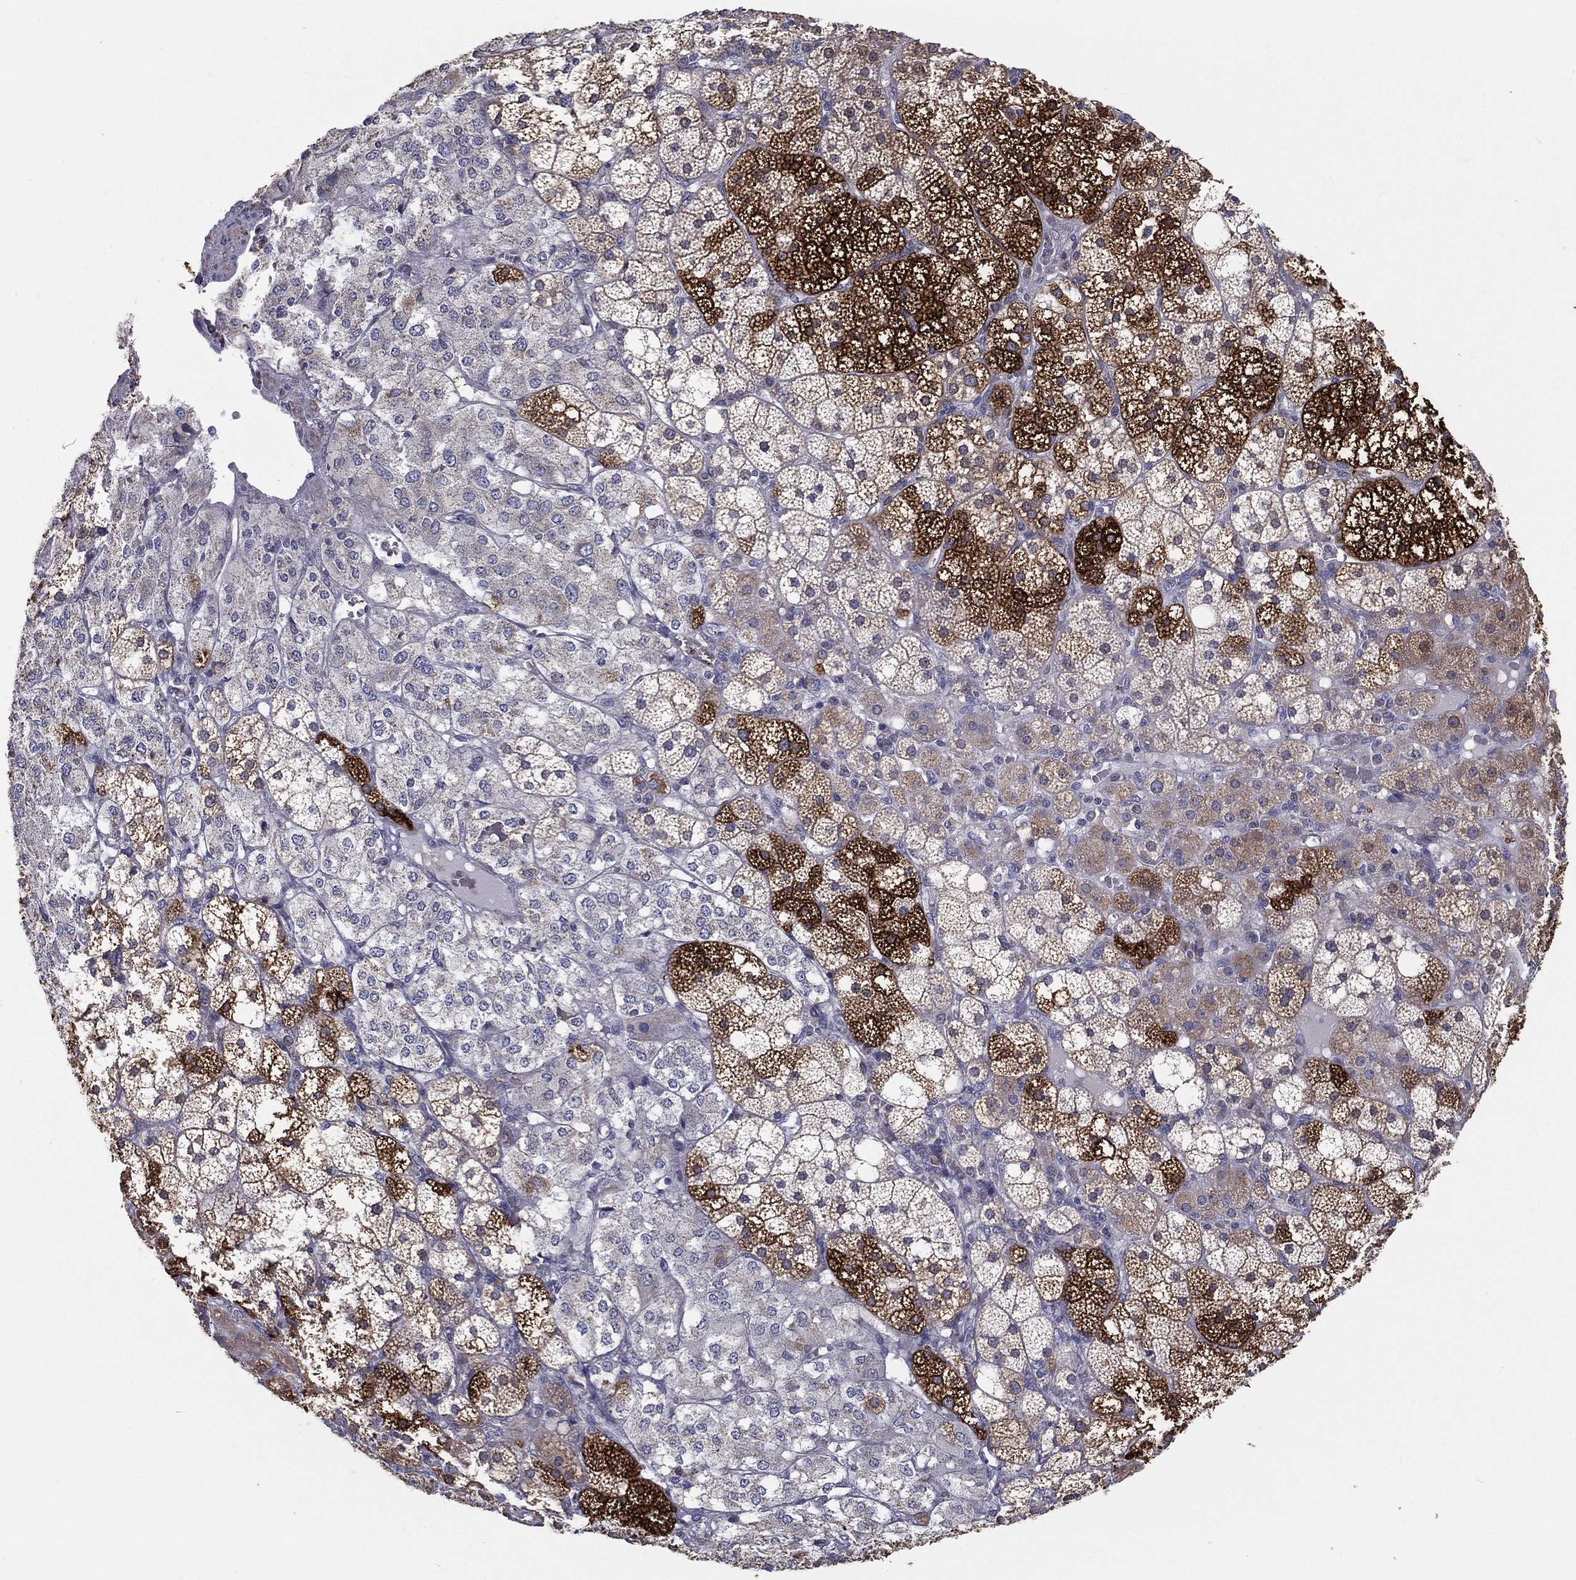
{"staining": {"intensity": "strong", "quantity": "25%-75%", "location": "cytoplasmic/membranous"}, "tissue": "adrenal gland", "cell_type": "Glandular cells", "image_type": "normal", "snomed": [{"axis": "morphology", "description": "Normal tissue, NOS"}, {"axis": "topography", "description": "Adrenal gland"}], "caption": "Immunohistochemical staining of normal adrenal gland shows 25%-75% levels of strong cytoplasmic/membranous protein staining in approximately 25%-75% of glandular cells.", "gene": "PCSK1", "patient": {"sex": "male", "age": 53}}